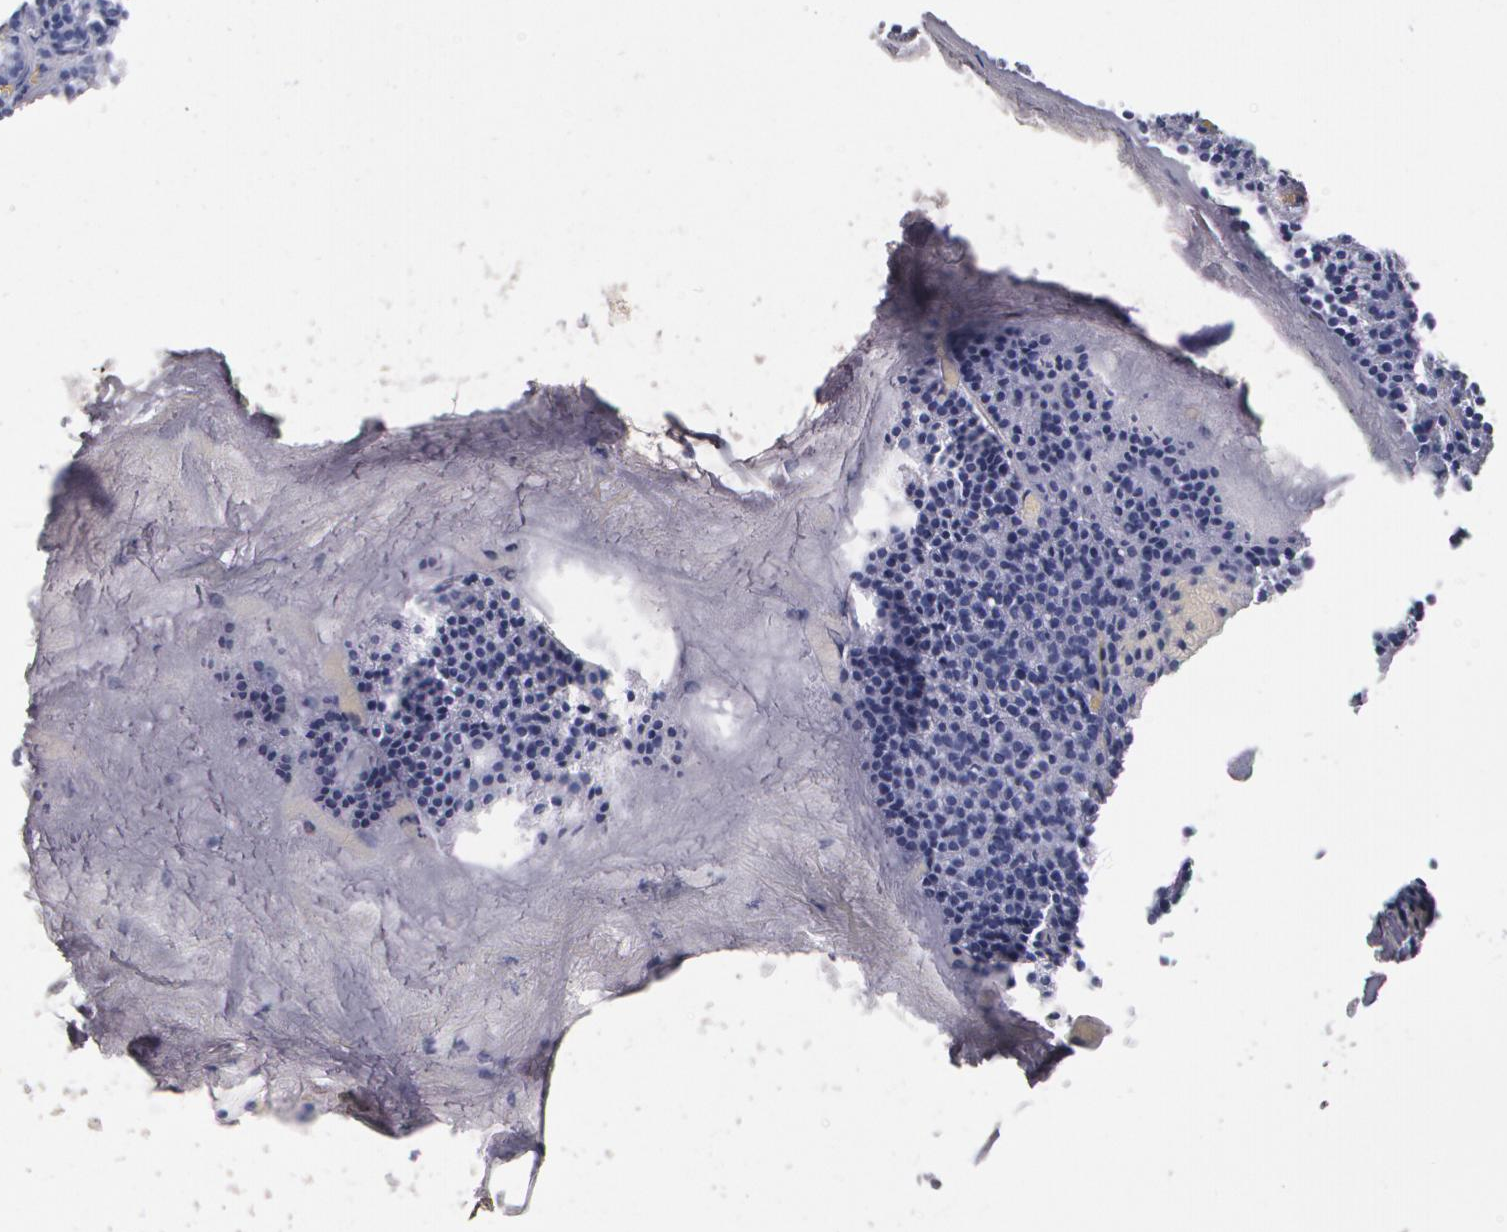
{"staining": {"intensity": "negative", "quantity": "none", "location": "none"}, "tissue": "parathyroid gland", "cell_type": "Glandular cells", "image_type": "normal", "snomed": [{"axis": "morphology", "description": "Normal tissue, NOS"}, {"axis": "topography", "description": "Parathyroid gland"}], "caption": "Unremarkable parathyroid gland was stained to show a protein in brown. There is no significant staining in glandular cells.", "gene": "S100A8", "patient": {"sex": "male", "age": 57}}